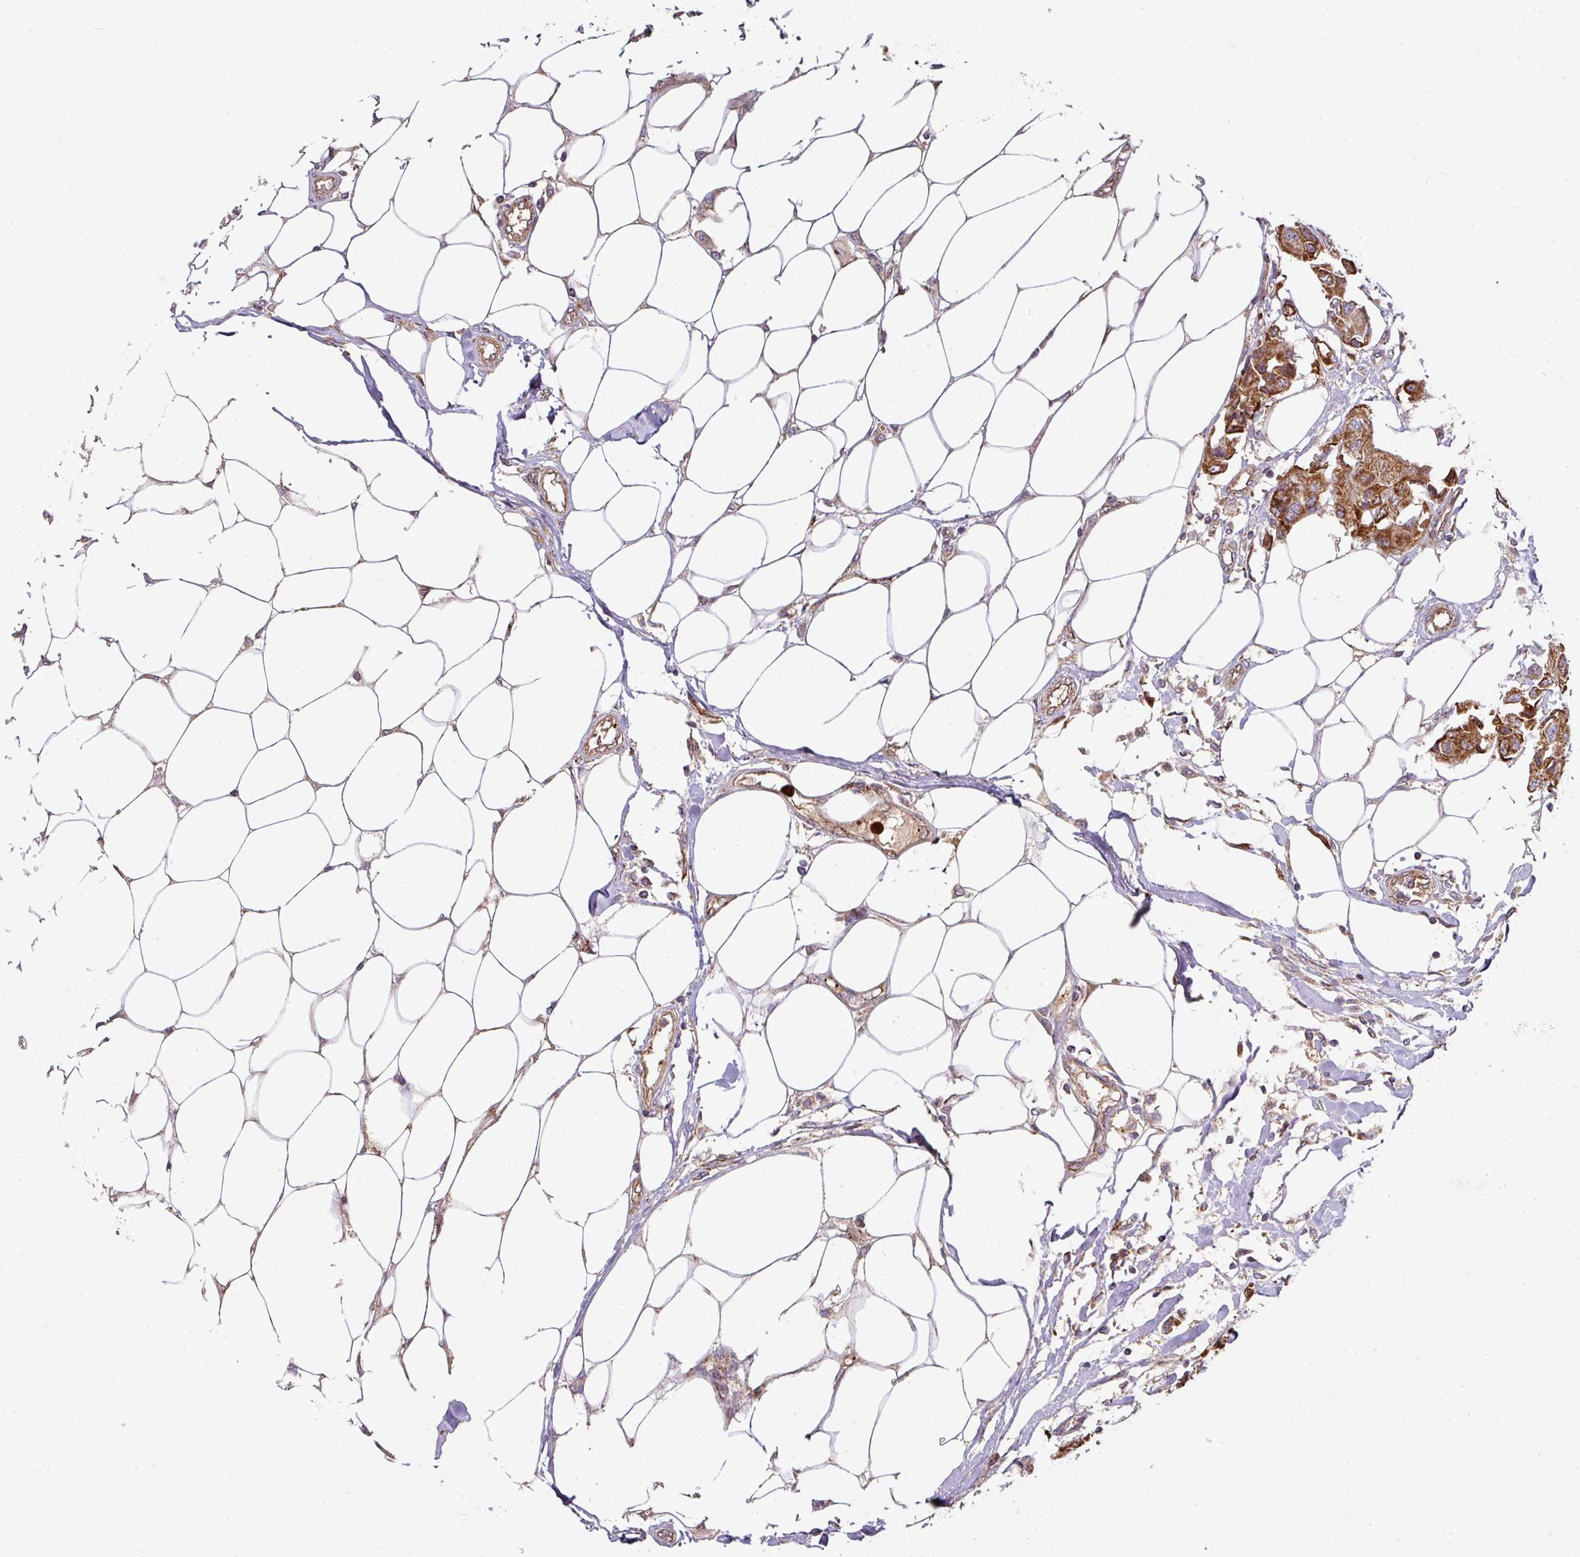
{"staining": {"intensity": "strong", "quantity": ">75%", "location": "cytoplasmic/membranous"}, "tissue": "breast cancer", "cell_type": "Tumor cells", "image_type": "cancer", "snomed": [{"axis": "morphology", "description": "Duct carcinoma"}, {"axis": "topography", "description": "Breast"}, {"axis": "topography", "description": "Lymph node"}], "caption": "IHC histopathology image of neoplastic tissue: breast cancer (infiltrating ductal carcinoma) stained using immunohistochemistry (IHC) shows high levels of strong protein expression localized specifically in the cytoplasmic/membranous of tumor cells, appearing as a cytoplasmic/membranous brown color.", "gene": "STK35", "patient": {"sex": "female", "age": 80}}